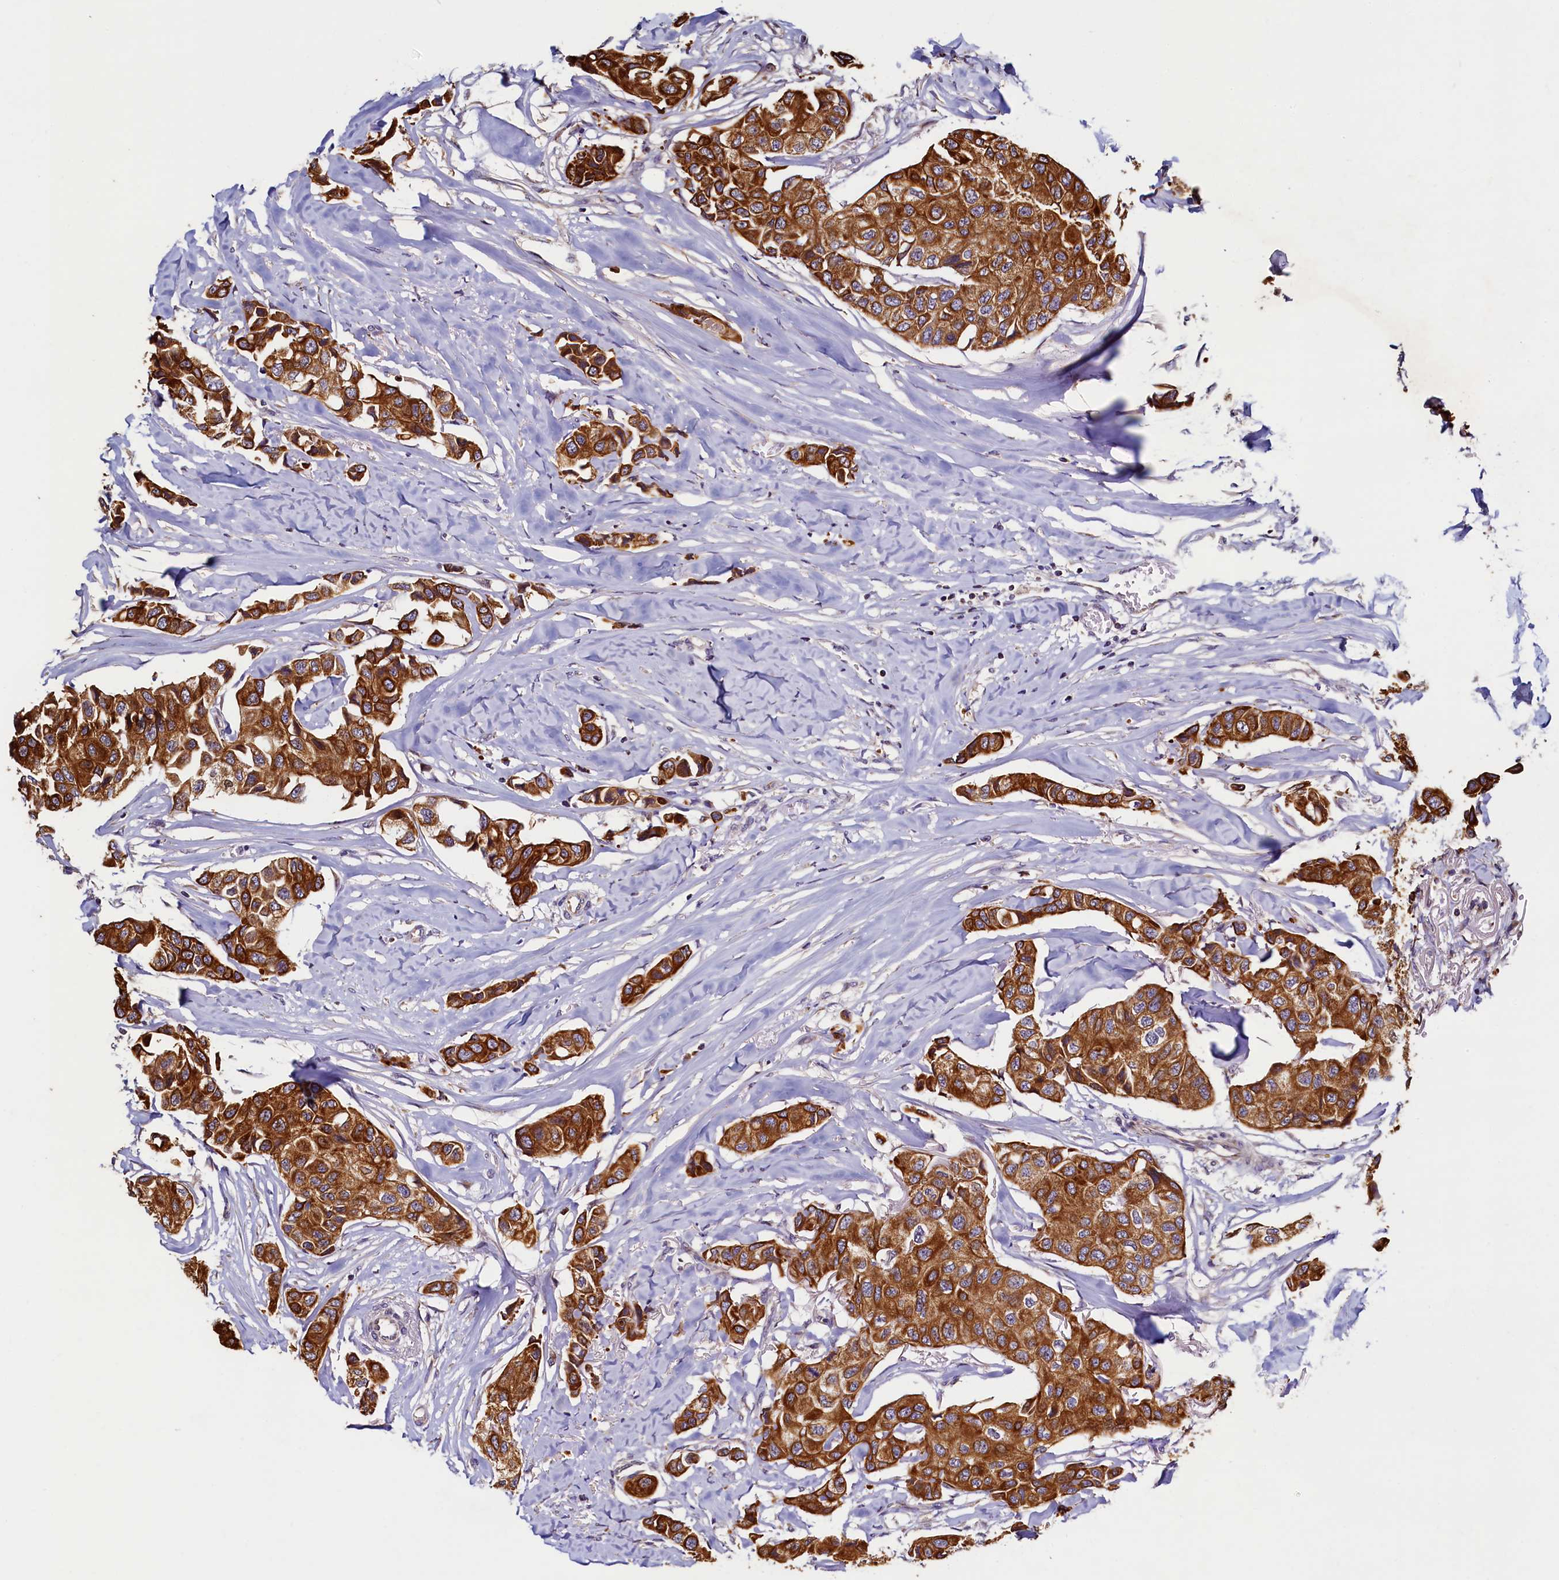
{"staining": {"intensity": "strong", "quantity": ">75%", "location": "cytoplasmic/membranous"}, "tissue": "breast cancer", "cell_type": "Tumor cells", "image_type": "cancer", "snomed": [{"axis": "morphology", "description": "Duct carcinoma"}, {"axis": "topography", "description": "Breast"}], "caption": "A histopathology image of breast cancer stained for a protein exhibits strong cytoplasmic/membranous brown staining in tumor cells. (Brightfield microscopy of DAB IHC at high magnification).", "gene": "NCKAP5L", "patient": {"sex": "female", "age": 80}}